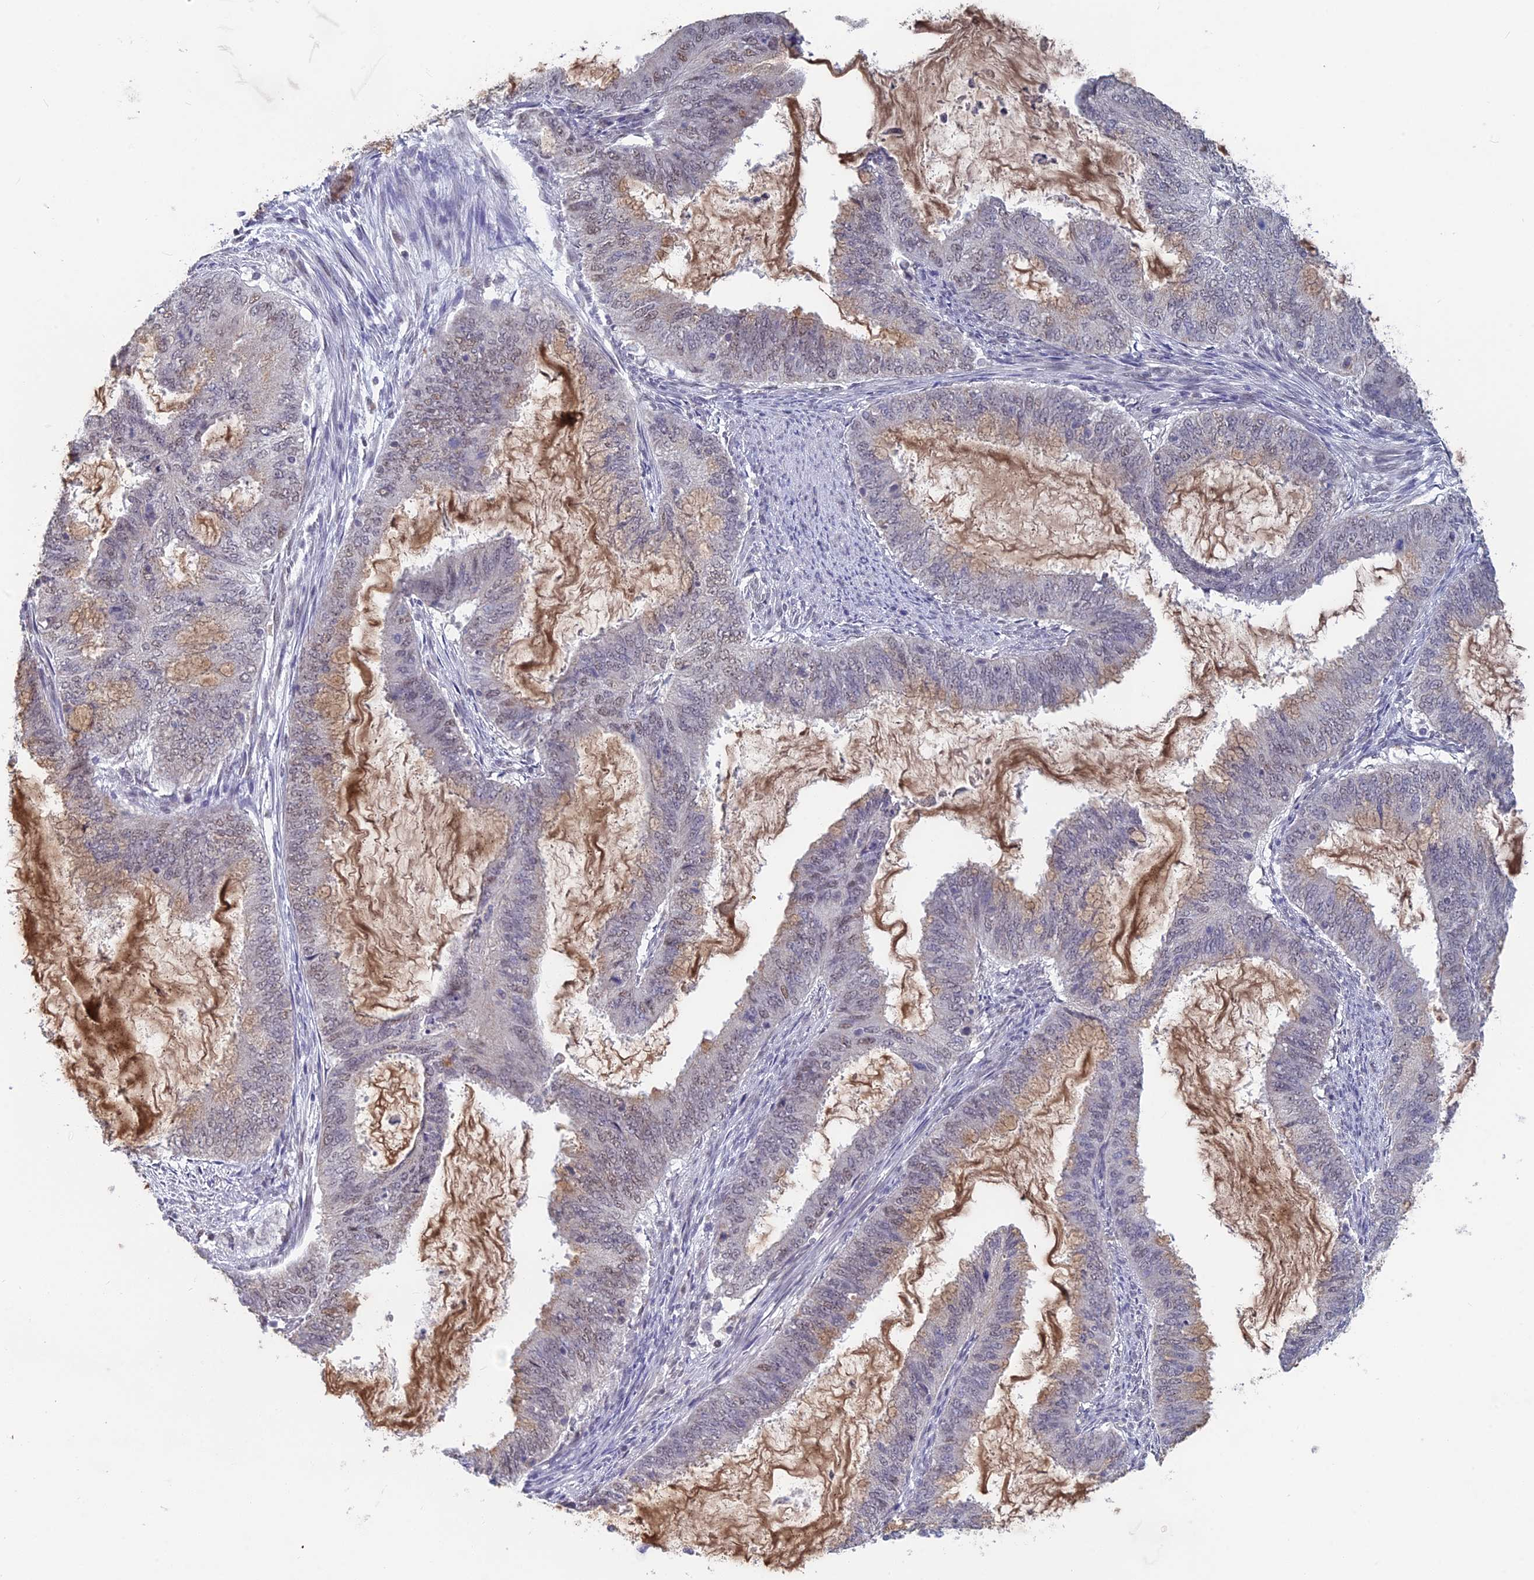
{"staining": {"intensity": "weak", "quantity": "25%-75%", "location": "nuclear"}, "tissue": "endometrial cancer", "cell_type": "Tumor cells", "image_type": "cancer", "snomed": [{"axis": "morphology", "description": "Adenocarcinoma, NOS"}, {"axis": "topography", "description": "Endometrium"}], "caption": "Immunohistochemical staining of endometrial cancer reveals low levels of weak nuclear staining in about 25%-75% of tumor cells.", "gene": "MT-CO3", "patient": {"sex": "female", "age": 51}}